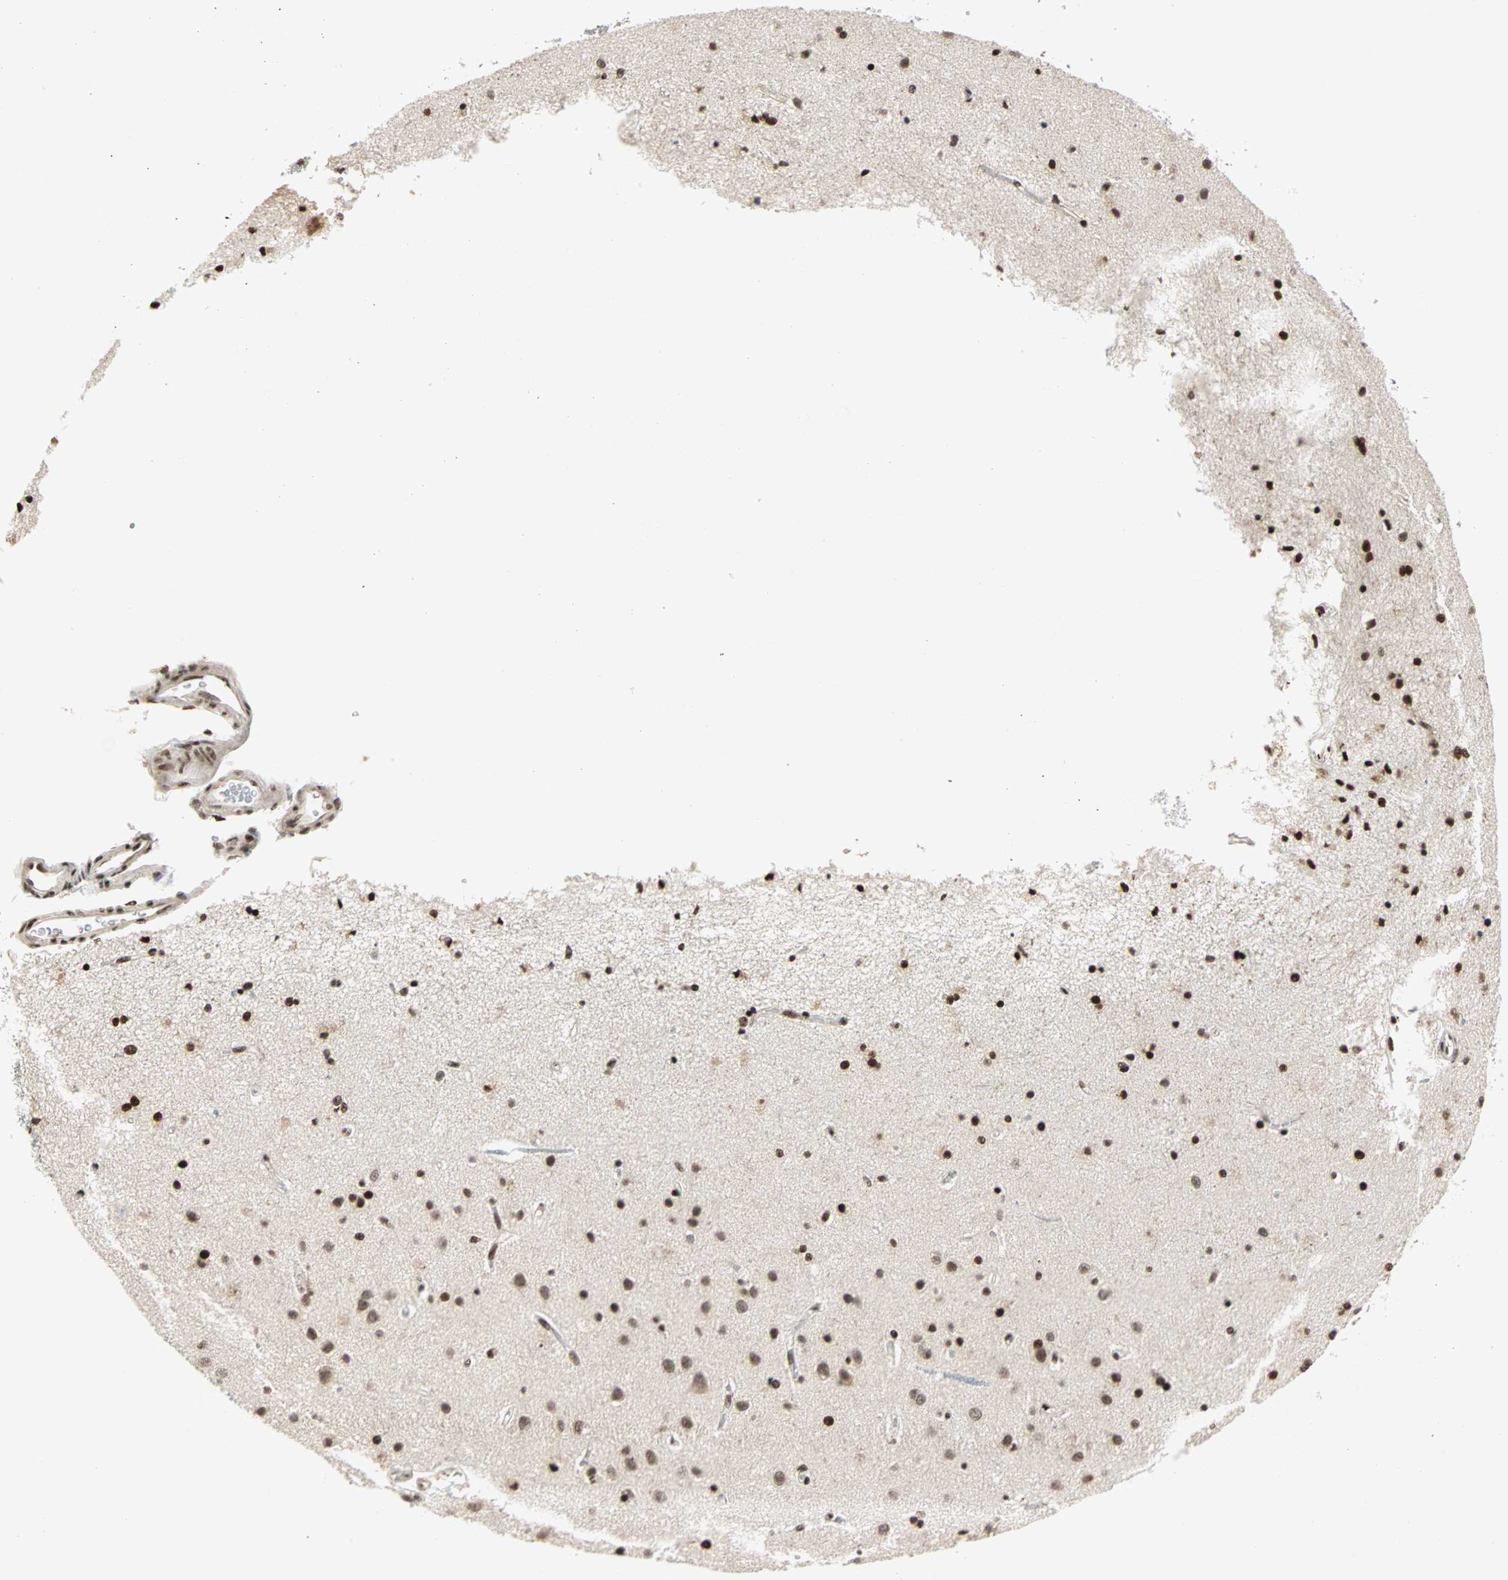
{"staining": {"intensity": "strong", "quantity": ">75%", "location": "nuclear"}, "tissue": "cerebral cortex", "cell_type": "Endothelial cells", "image_type": "normal", "snomed": [{"axis": "morphology", "description": "Normal tissue, NOS"}, {"axis": "topography", "description": "Cerebral cortex"}], "caption": "Unremarkable cerebral cortex was stained to show a protein in brown. There is high levels of strong nuclear positivity in about >75% of endothelial cells.", "gene": "BLM", "patient": {"sex": "female", "age": 54}}